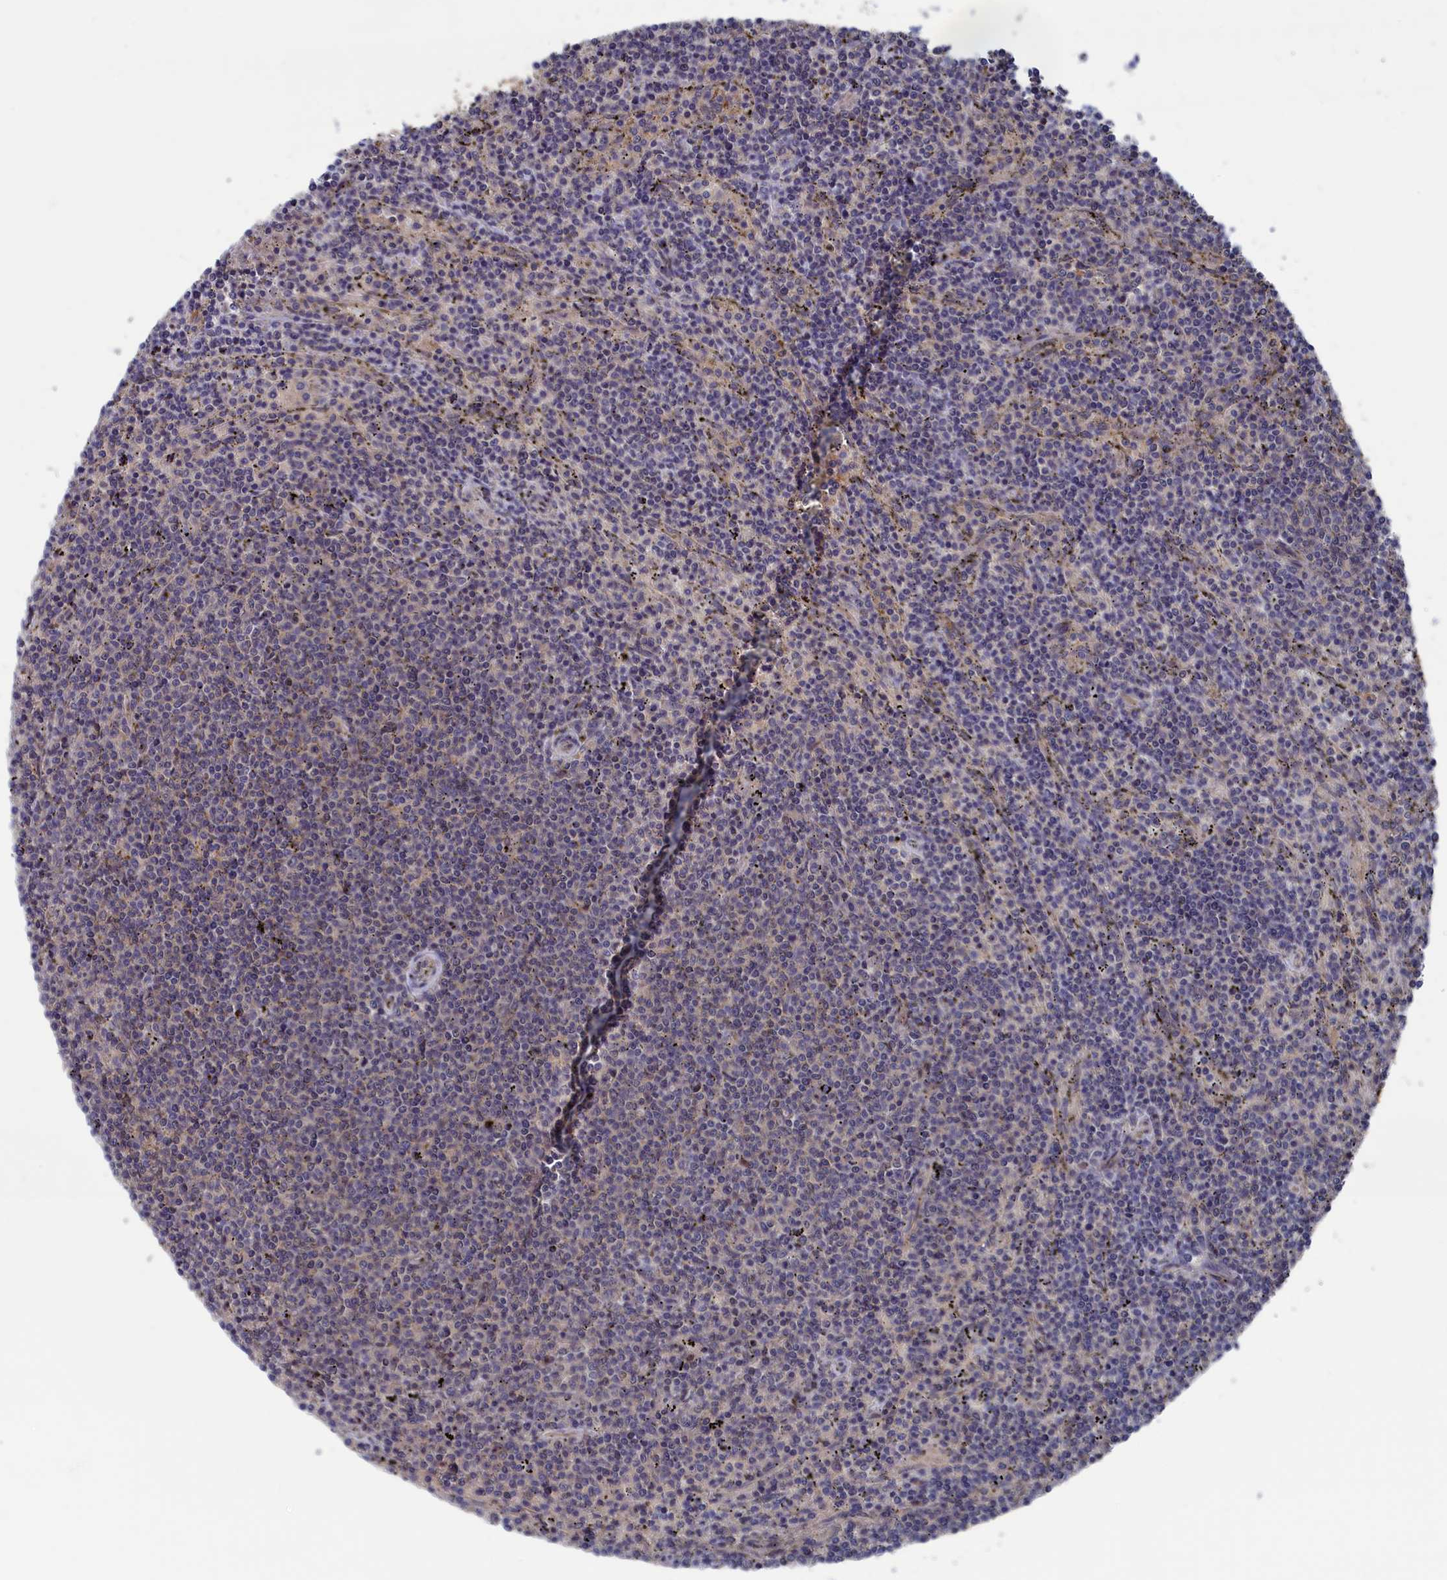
{"staining": {"intensity": "negative", "quantity": "none", "location": "none"}, "tissue": "lymphoma", "cell_type": "Tumor cells", "image_type": "cancer", "snomed": [{"axis": "morphology", "description": "Malignant lymphoma, non-Hodgkin's type, Low grade"}, {"axis": "topography", "description": "Spleen"}], "caption": "Immunohistochemistry (IHC) photomicrograph of neoplastic tissue: human lymphoma stained with DAB (3,3'-diaminobenzidine) demonstrates no significant protein staining in tumor cells.", "gene": "NUTF2", "patient": {"sex": "female", "age": 50}}